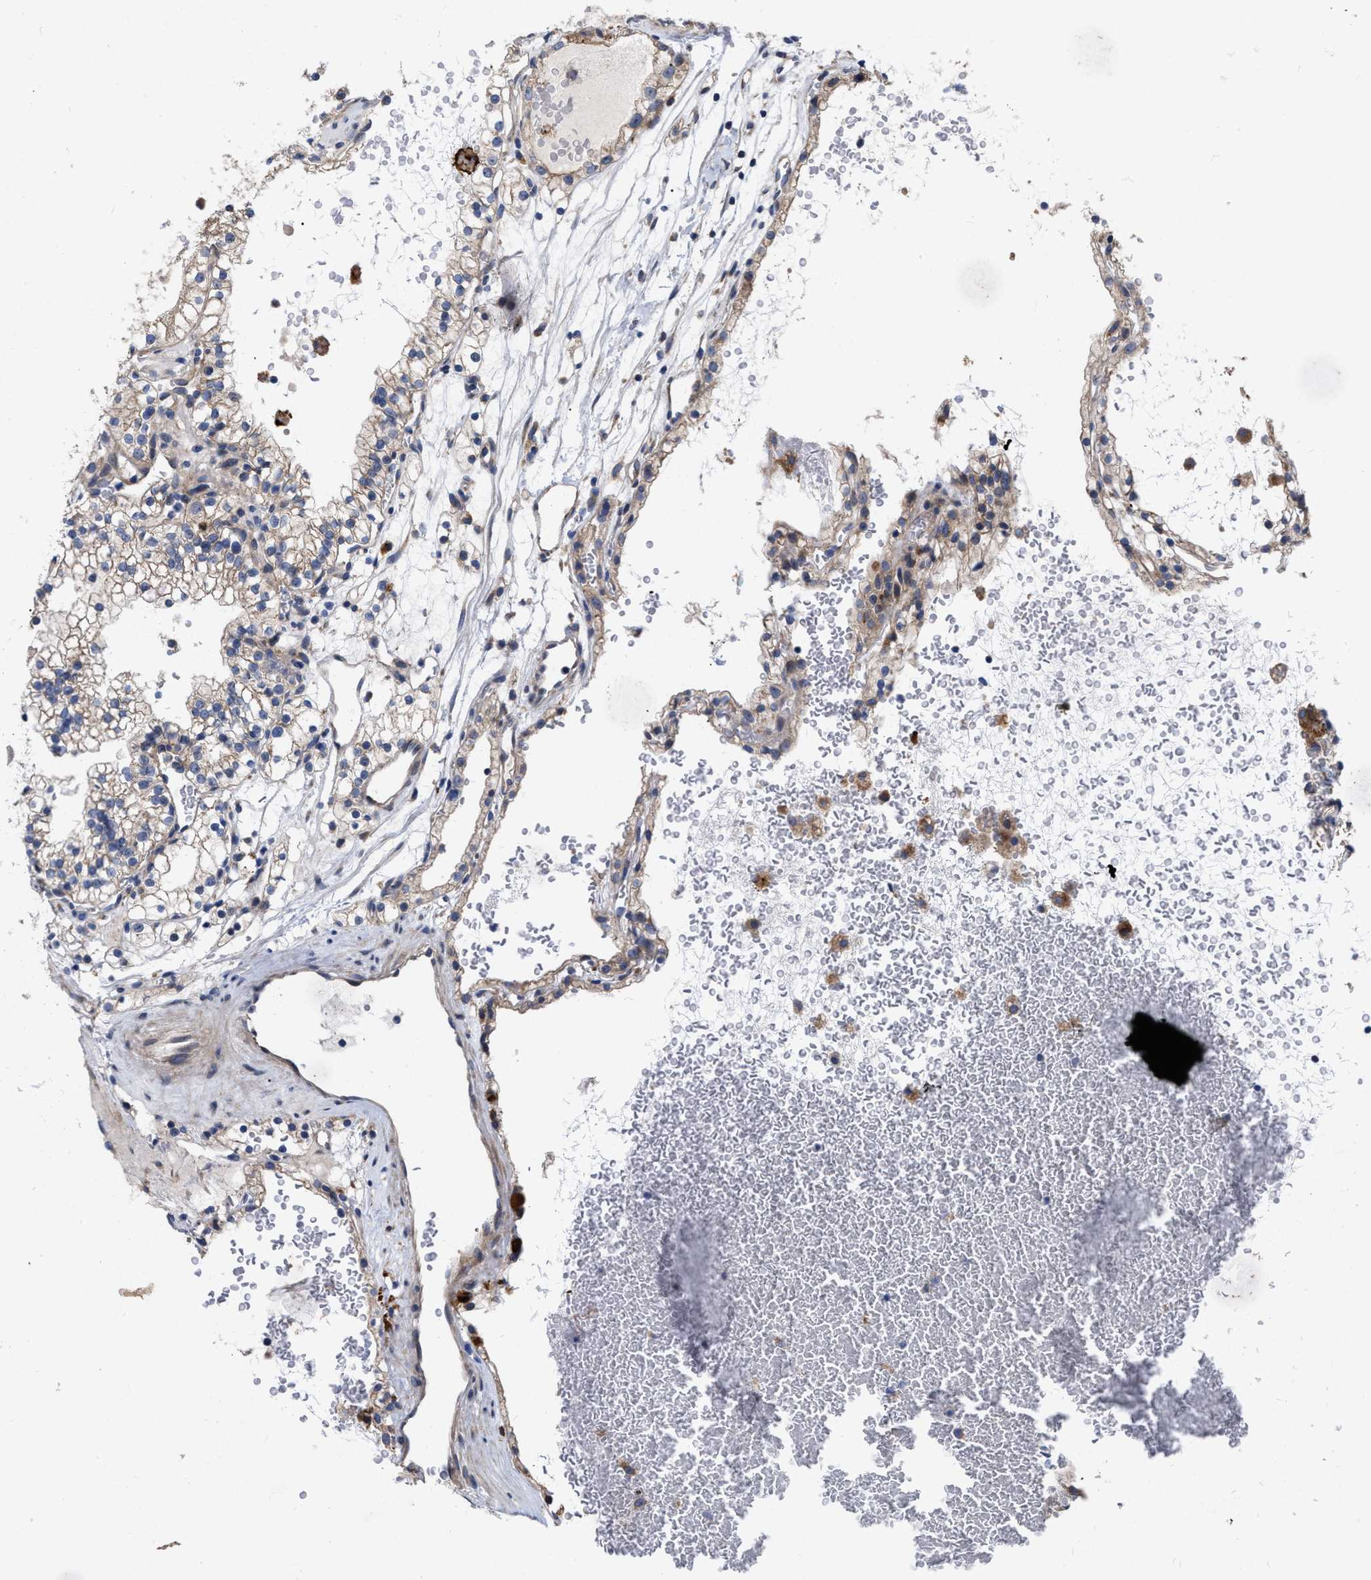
{"staining": {"intensity": "weak", "quantity": "<25%", "location": "cytoplasmic/membranous"}, "tissue": "renal cancer", "cell_type": "Tumor cells", "image_type": "cancer", "snomed": [{"axis": "morphology", "description": "Adenocarcinoma, NOS"}, {"axis": "topography", "description": "Kidney"}], "caption": "A photomicrograph of renal adenocarcinoma stained for a protein shows no brown staining in tumor cells.", "gene": "MLST8", "patient": {"sex": "female", "age": 41}}